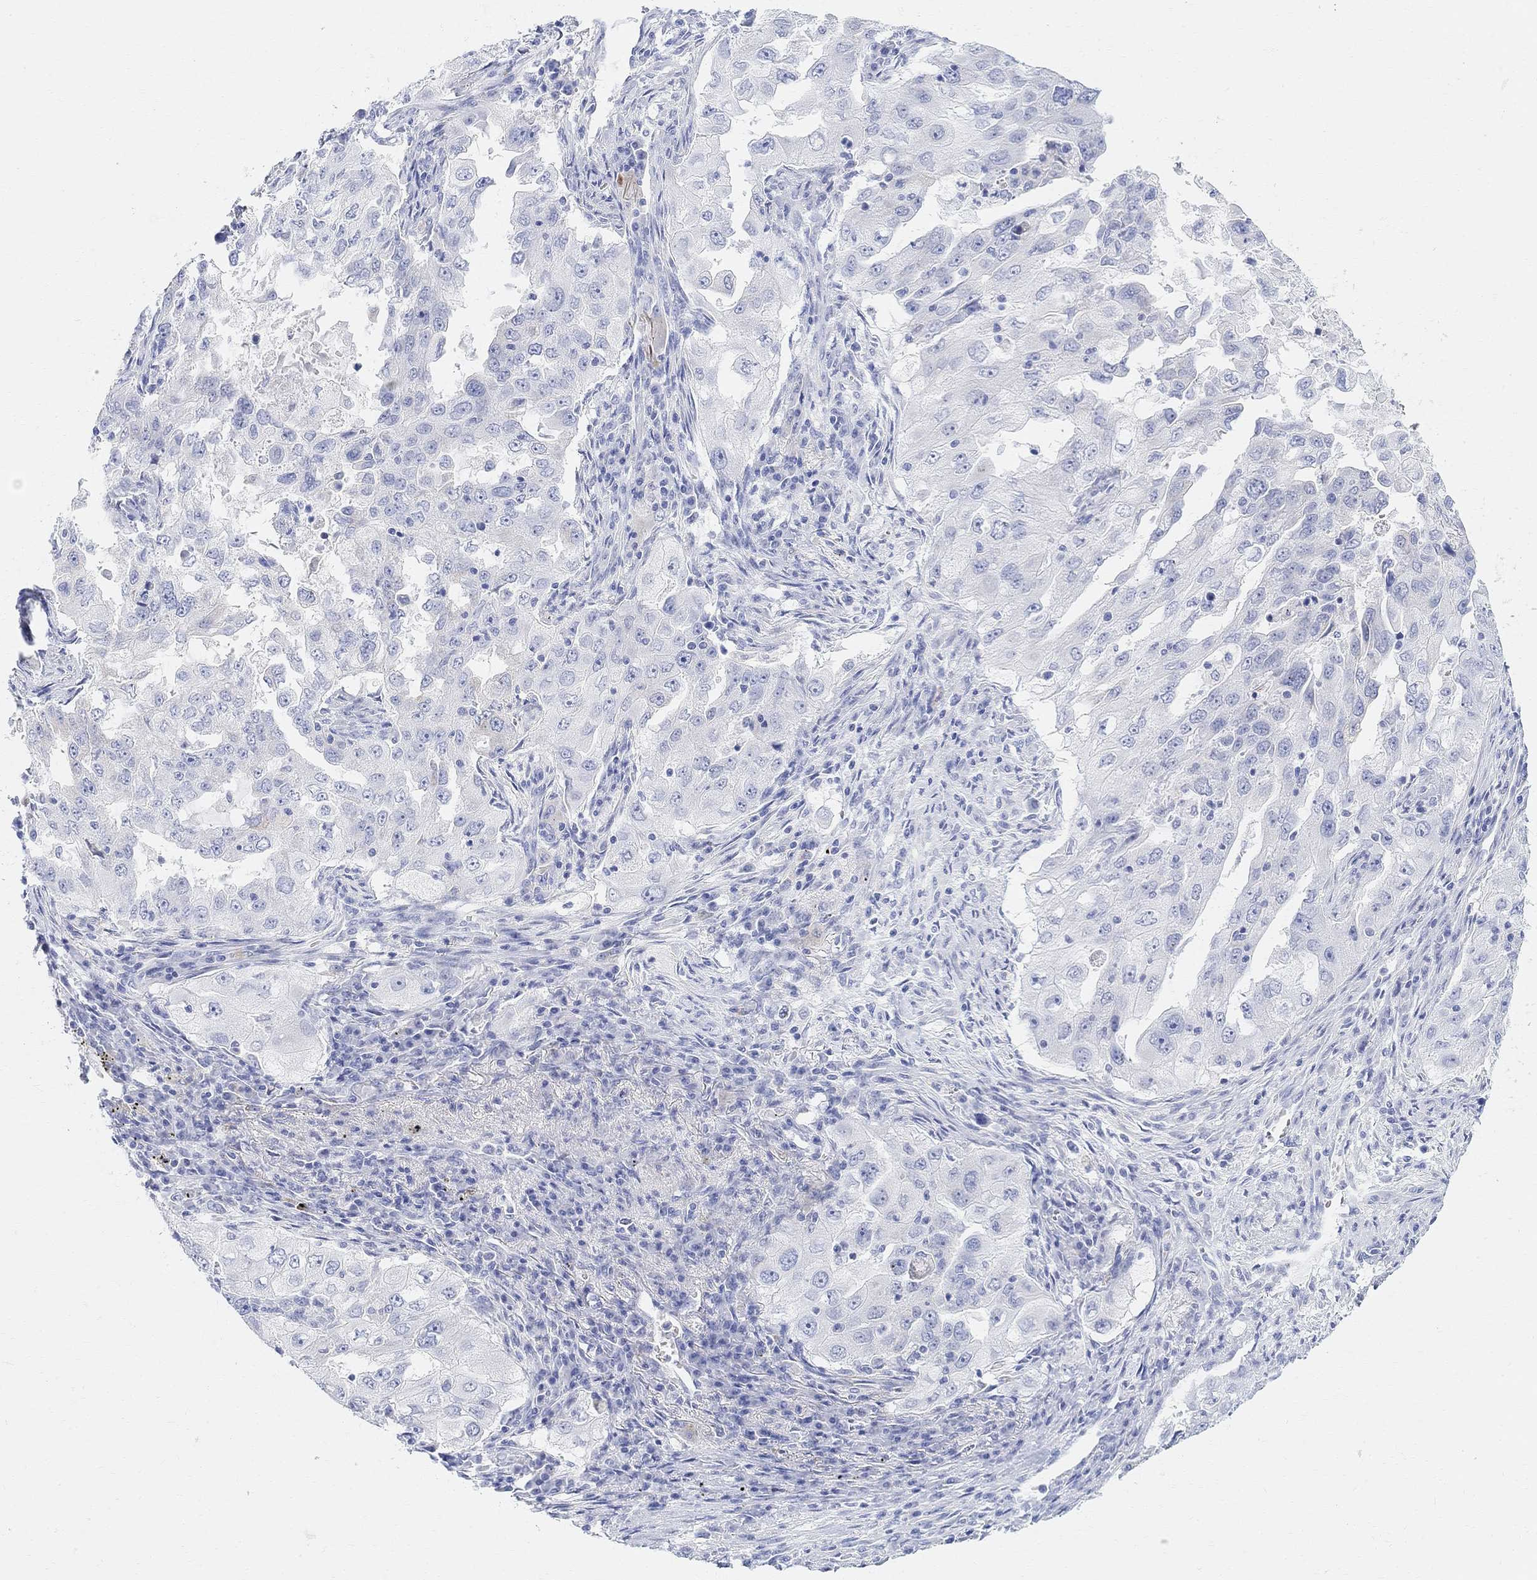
{"staining": {"intensity": "negative", "quantity": "none", "location": "none"}, "tissue": "lung cancer", "cell_type": "Tumor cells", "image_type": "cancer", "snomed": [{"axis": "morphology", "description": "Adenocarcinoma, NOS"}, {"axis": "topography", "description": "Lung"}], "caption": "DAB (3,3'-diaminobenzidine) immunohistochemical staining of adenocarcinoma (lung) shows no significant staining in tumor cells.", "gene": "RETNLB", "patient": {"sex": "female", "age": 61}}